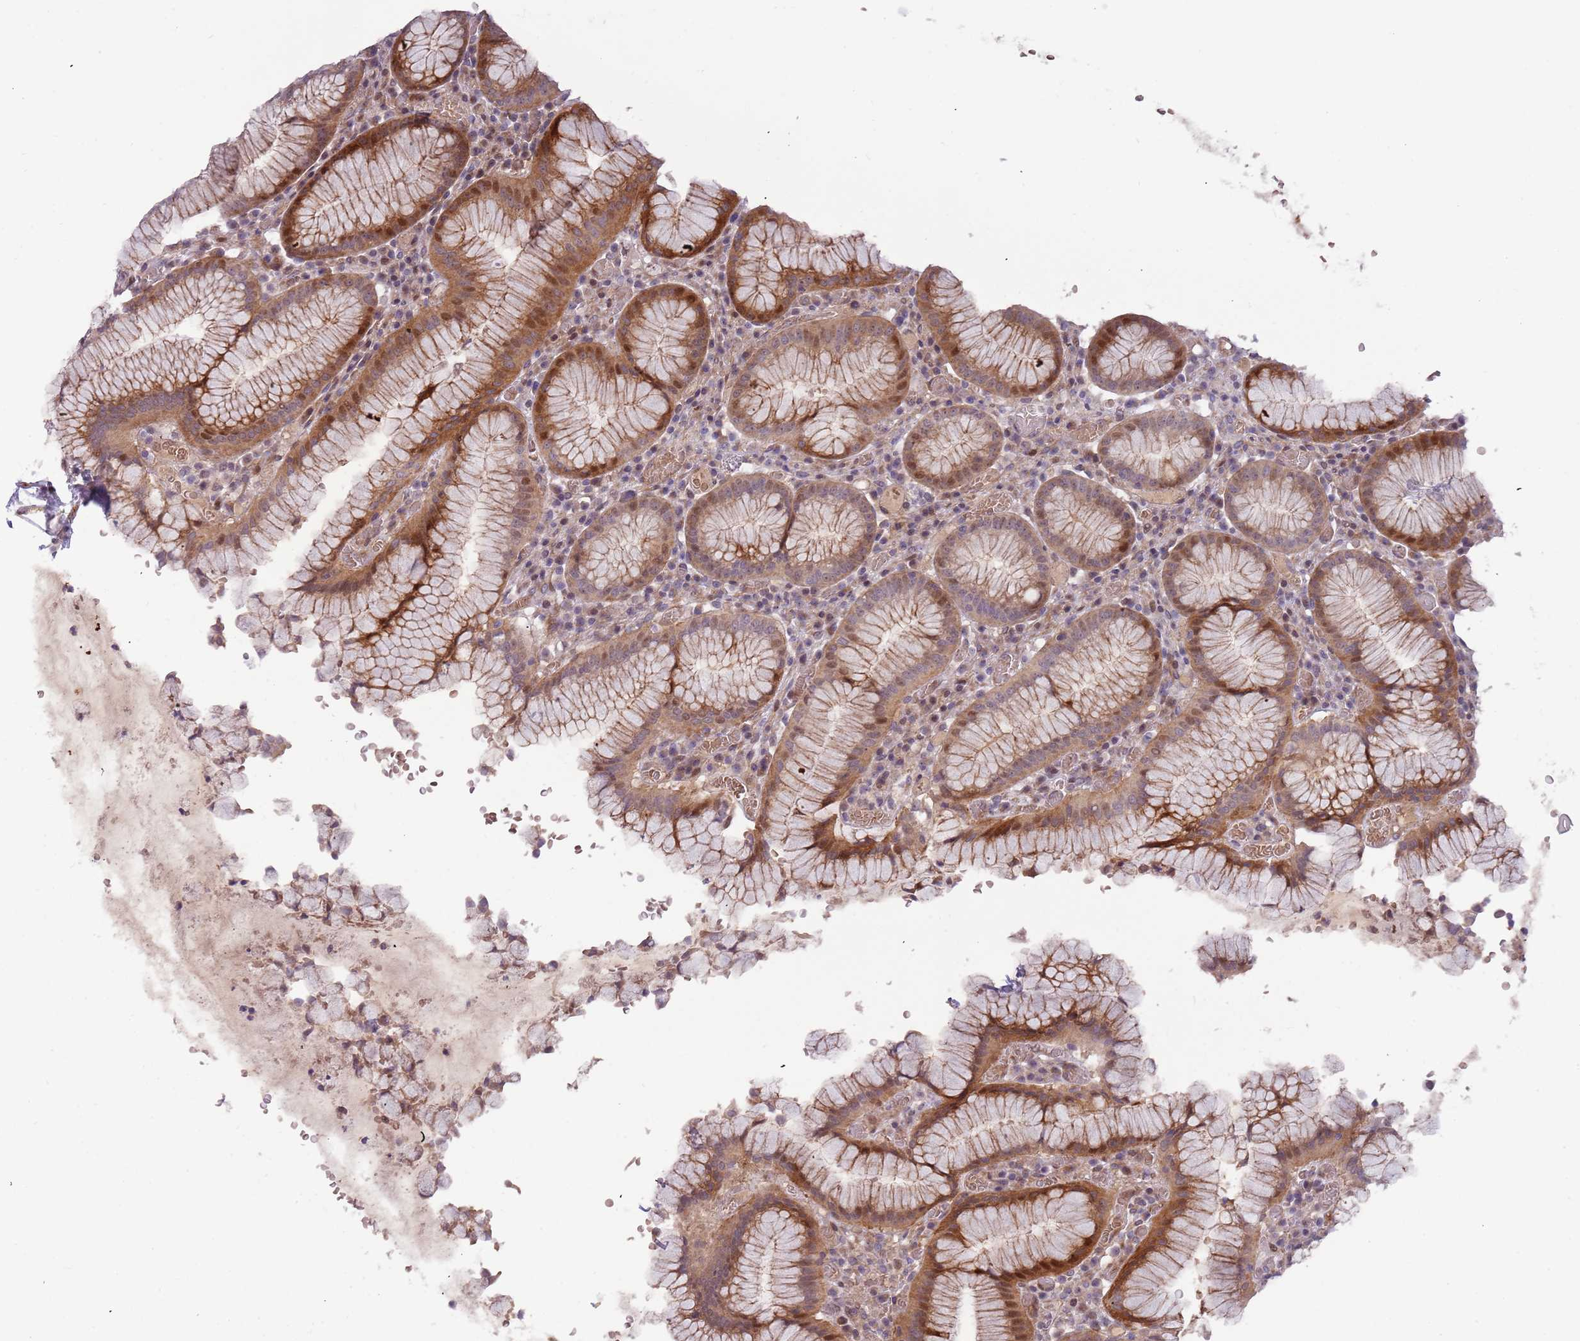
{"staining": {"intensity": "strong", "quantity": "25%-75%", "location": "cytoplasmic/membranous,nuclear"}, "tissue": "stomach", "cell_type": "Glandular cells", "image_type": "normal", "snomed": [{"axis": "morphology", "description": "Normal tissue, NOS"}, {"axis": "topography", "description": "Stomach"}], "caption": "A micrograph showing strong cytoplasmic/membranous,nuclear positivity in about 25%-75% of glandular cells in benign stomach, as visualized by brown immunohistochemical staining.", "gene": "TRAPPC6B", "patient": {"sex": "male", "age": 55}}